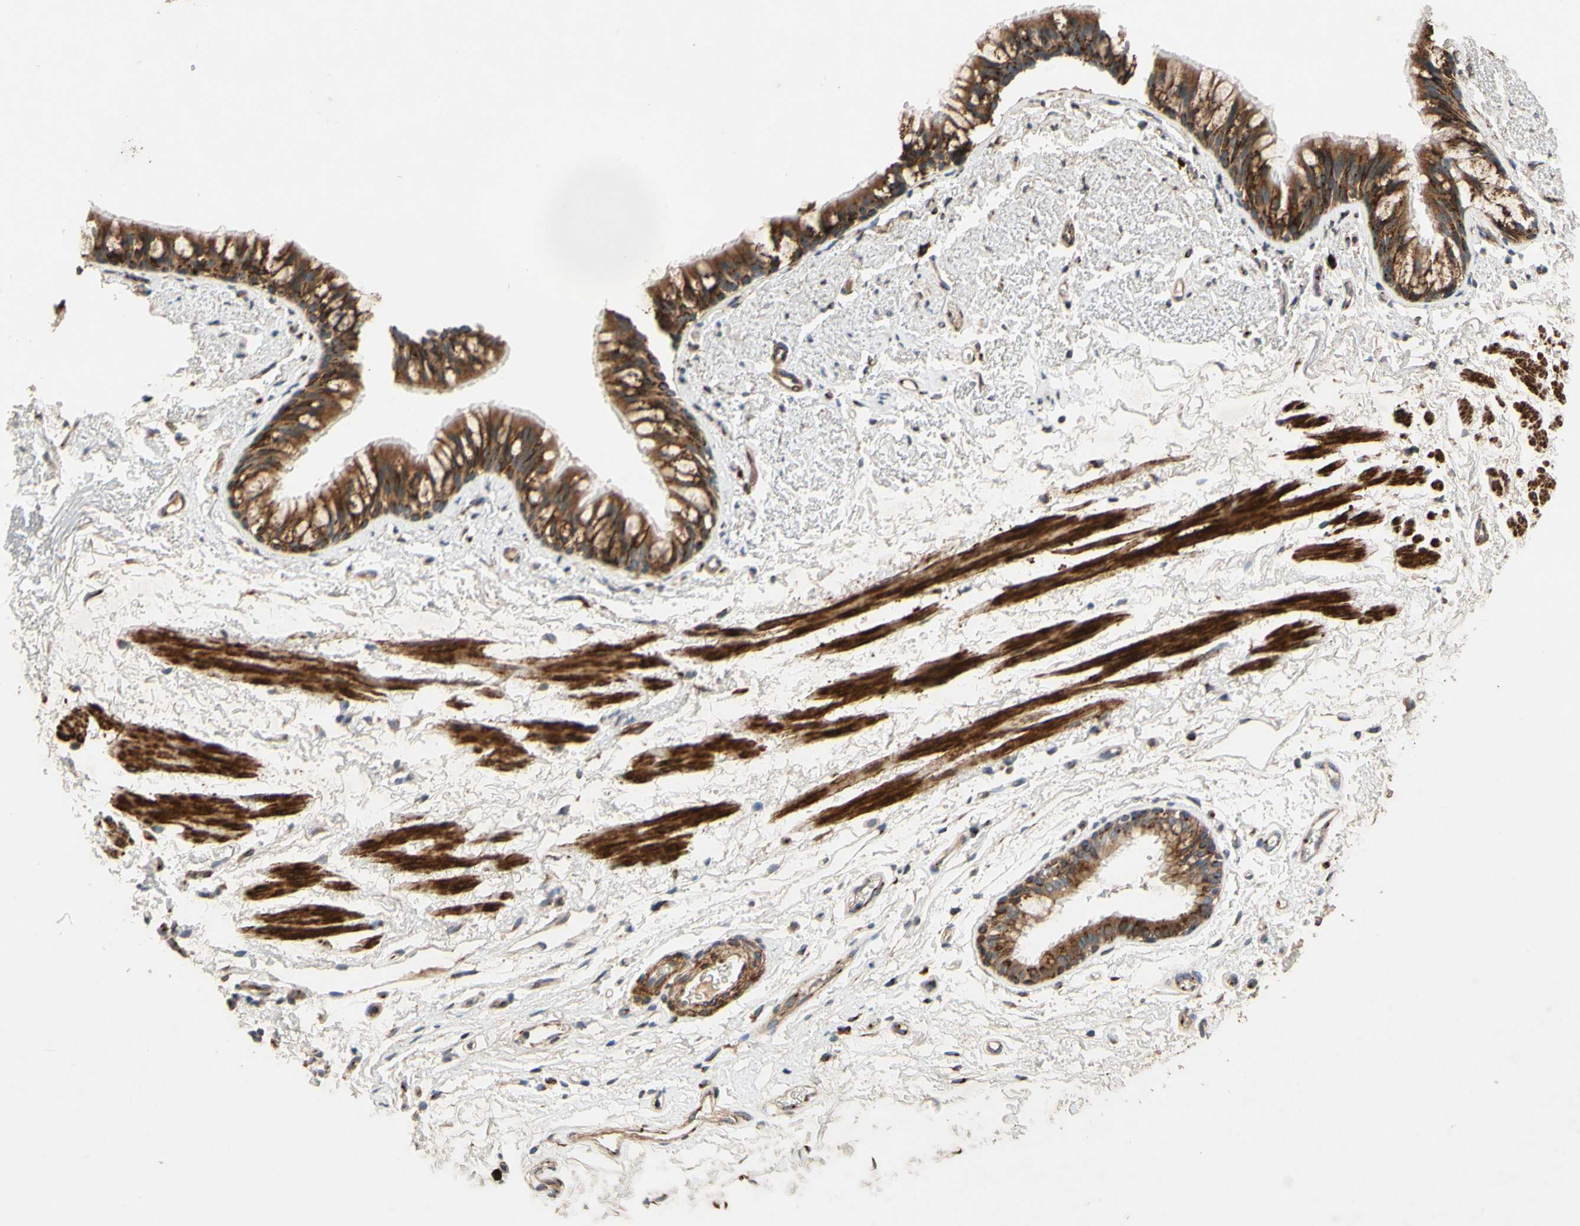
{"staining": {"intensity": "weak", "quantity": ">75%", "location": "cytoplasmic/membranous"}, "tissue": "adipose tissue", "cell_type": "Adipocytes", "image_type": "normal", "snomed": [{"axis": "morphology", "description": "Normal tissue, NOS"}, {"axis": "topography", "description": "Bronchus"}], "caption": "IHC micrograph of normal adipose tissue: human adipose tissue stained using immunohistochemistry demonstrates low levels of weak protein expression localized specifically in the cytoplasmic/membranous of adipocytes, appearing as a cytoplasmic/membranous brown color.", "gene": "PTPRU", "patient": {"sex": "female", "age": 73}}